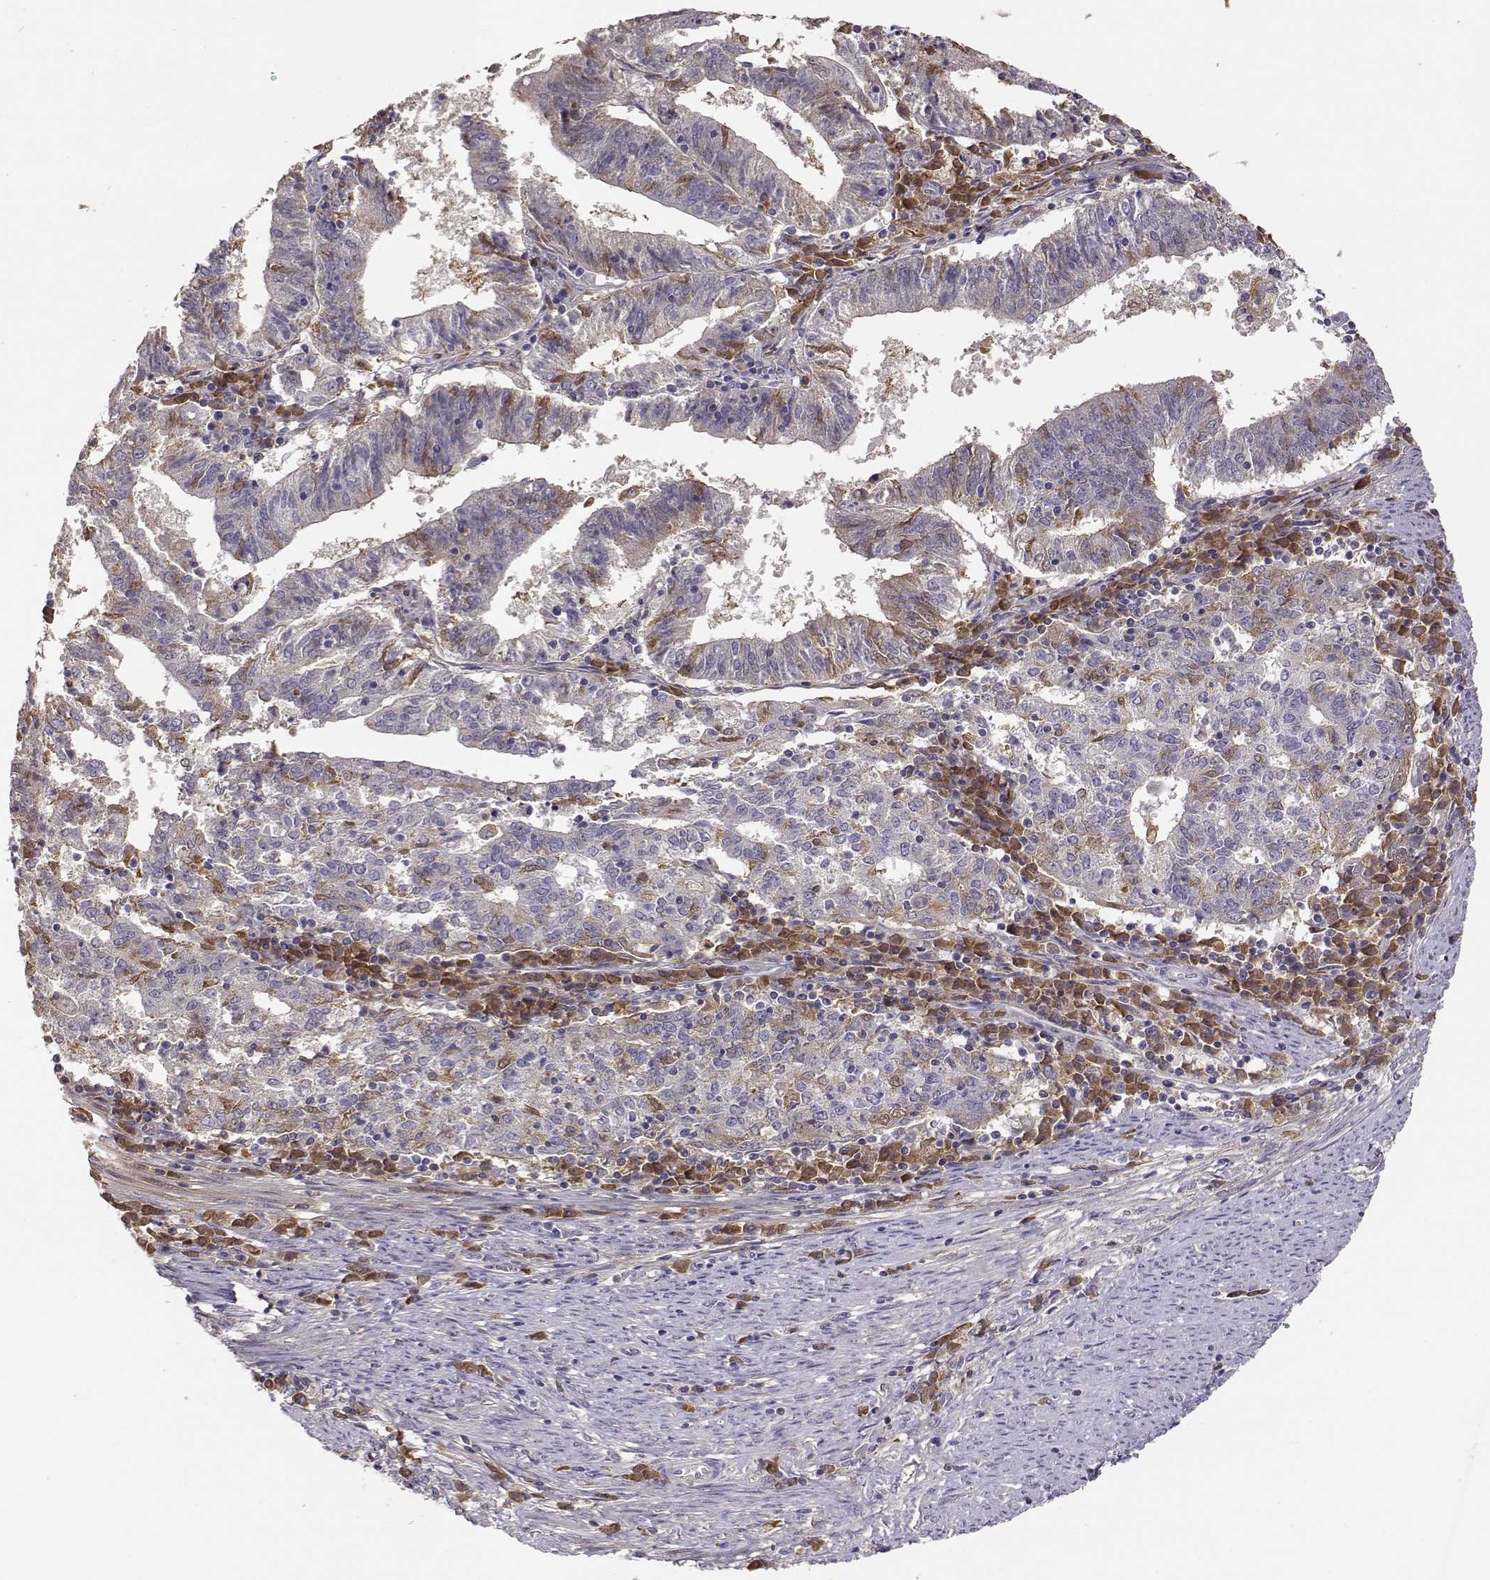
{"staining": {"intensity": "weak", "quantity": "<25%", "location": "cytoplasmic/membranous"}, "tissue": "endometrial cancer", "cell_type": "Tumor cells", "image_type": "cancer", "snomed": [{"axis": "morphology", "description": "Adenocarcinoma, NOS"}, {"axis": "topography", "description": "Endometrium"}], "caption": "IHC photomicrograph of neoplastic tissue: endometrial adenocarcinoma stained with DAB demonstrates no significant protein staining in tumor cells.", "gene": "TACR1", "patient": {"sex": "female", "age": 82}}